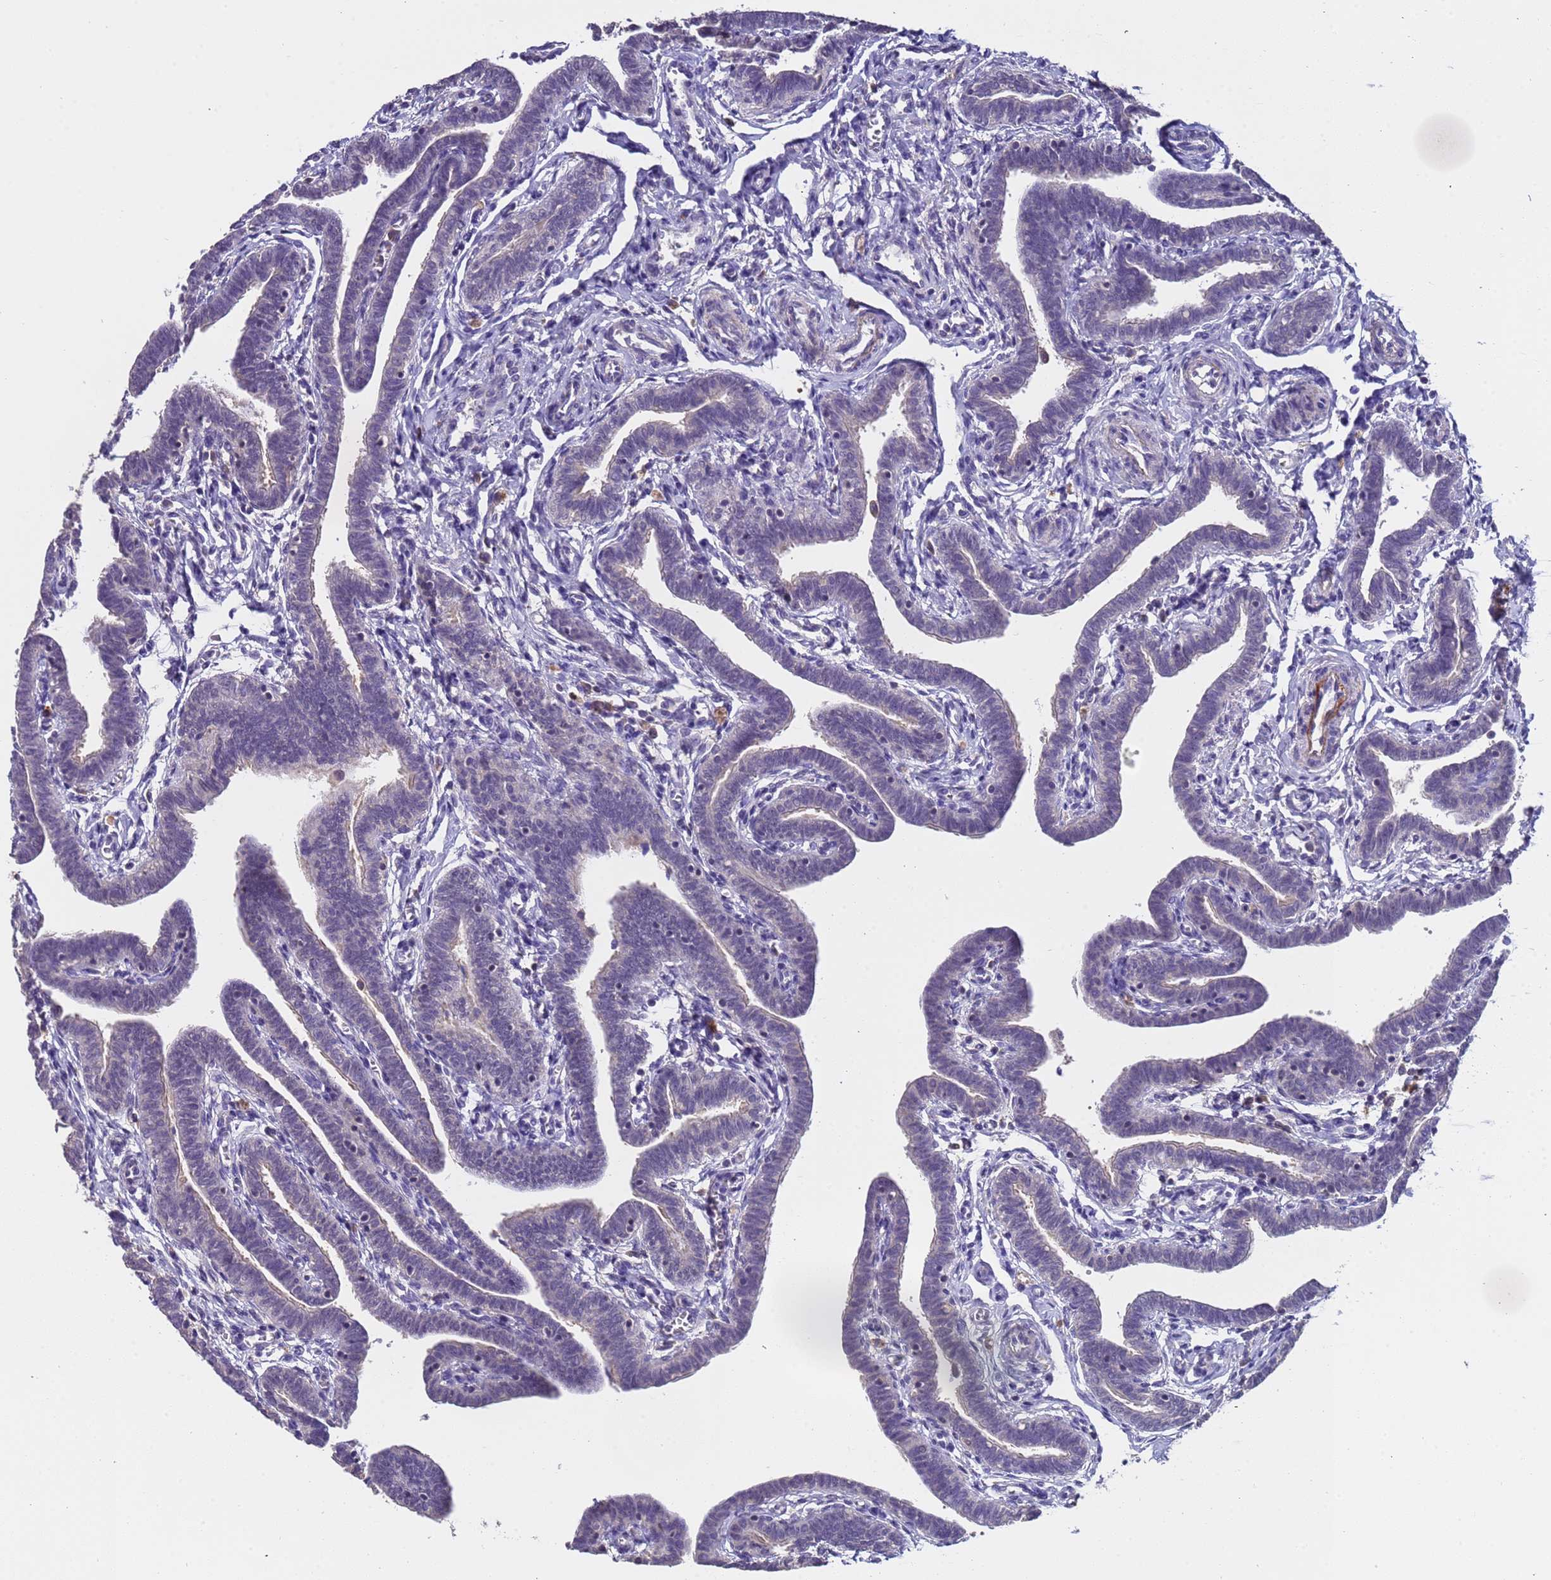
{"staining": {"intensity": "weak", "quantity": "25%-75%", "location": "nuclear"}, "tissue": "fallopian tube", "cell_type": "Glandular cells", "image_type": "normal", "snomed": [{"axis": "morphology", "description": "Normal tissue, NOS"}, {"axis": "topography", "description": "Fallopian tube"}], "caption": "Protein staining of benign fallopian tube reveals weak nuclear expression in approximately 25%-75% of glandular cells. (DAB (3,3'-diaminobenzidine) IHC, brown staining for protein, blue staining for nuclei).", "gene": "ZNF248", "patient": {"sex": "female", "age": 36}}